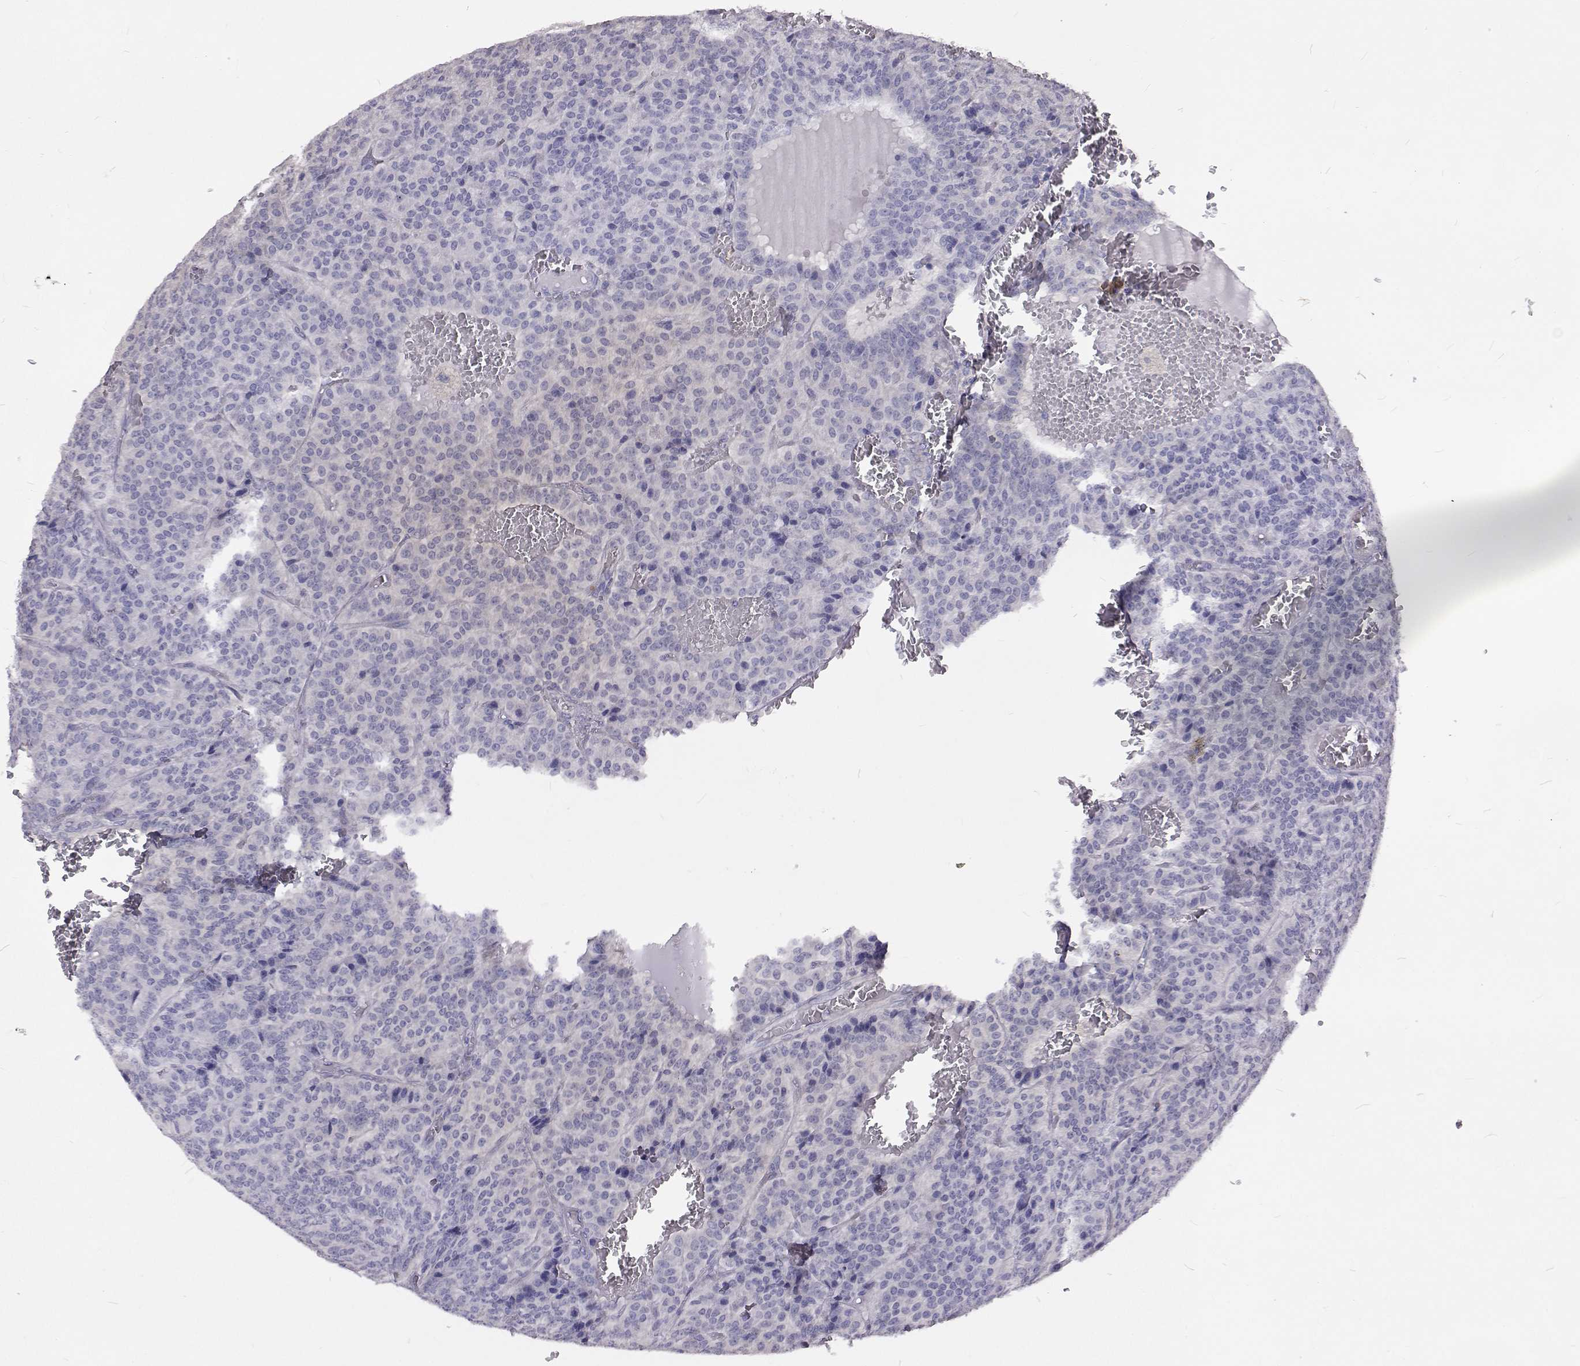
{"staining": {"intensity": "negative", "quantity": "none", "location": "none"}, "tissue": "carcinoid", "cell_type": "Tumor cells", "image_type": "cancer", "snomed": [{"axis": "morphology", "description": "Carcinoid, malignant, NOS"}, {"axis": "topography", "description": "Lung"}], "caption": "IHC image of carcinoid stained for a protein (brown), which reveals no staining in tumor cells.", "gene": "NPR3", "patient": {"sex": "male", "age": 70}}